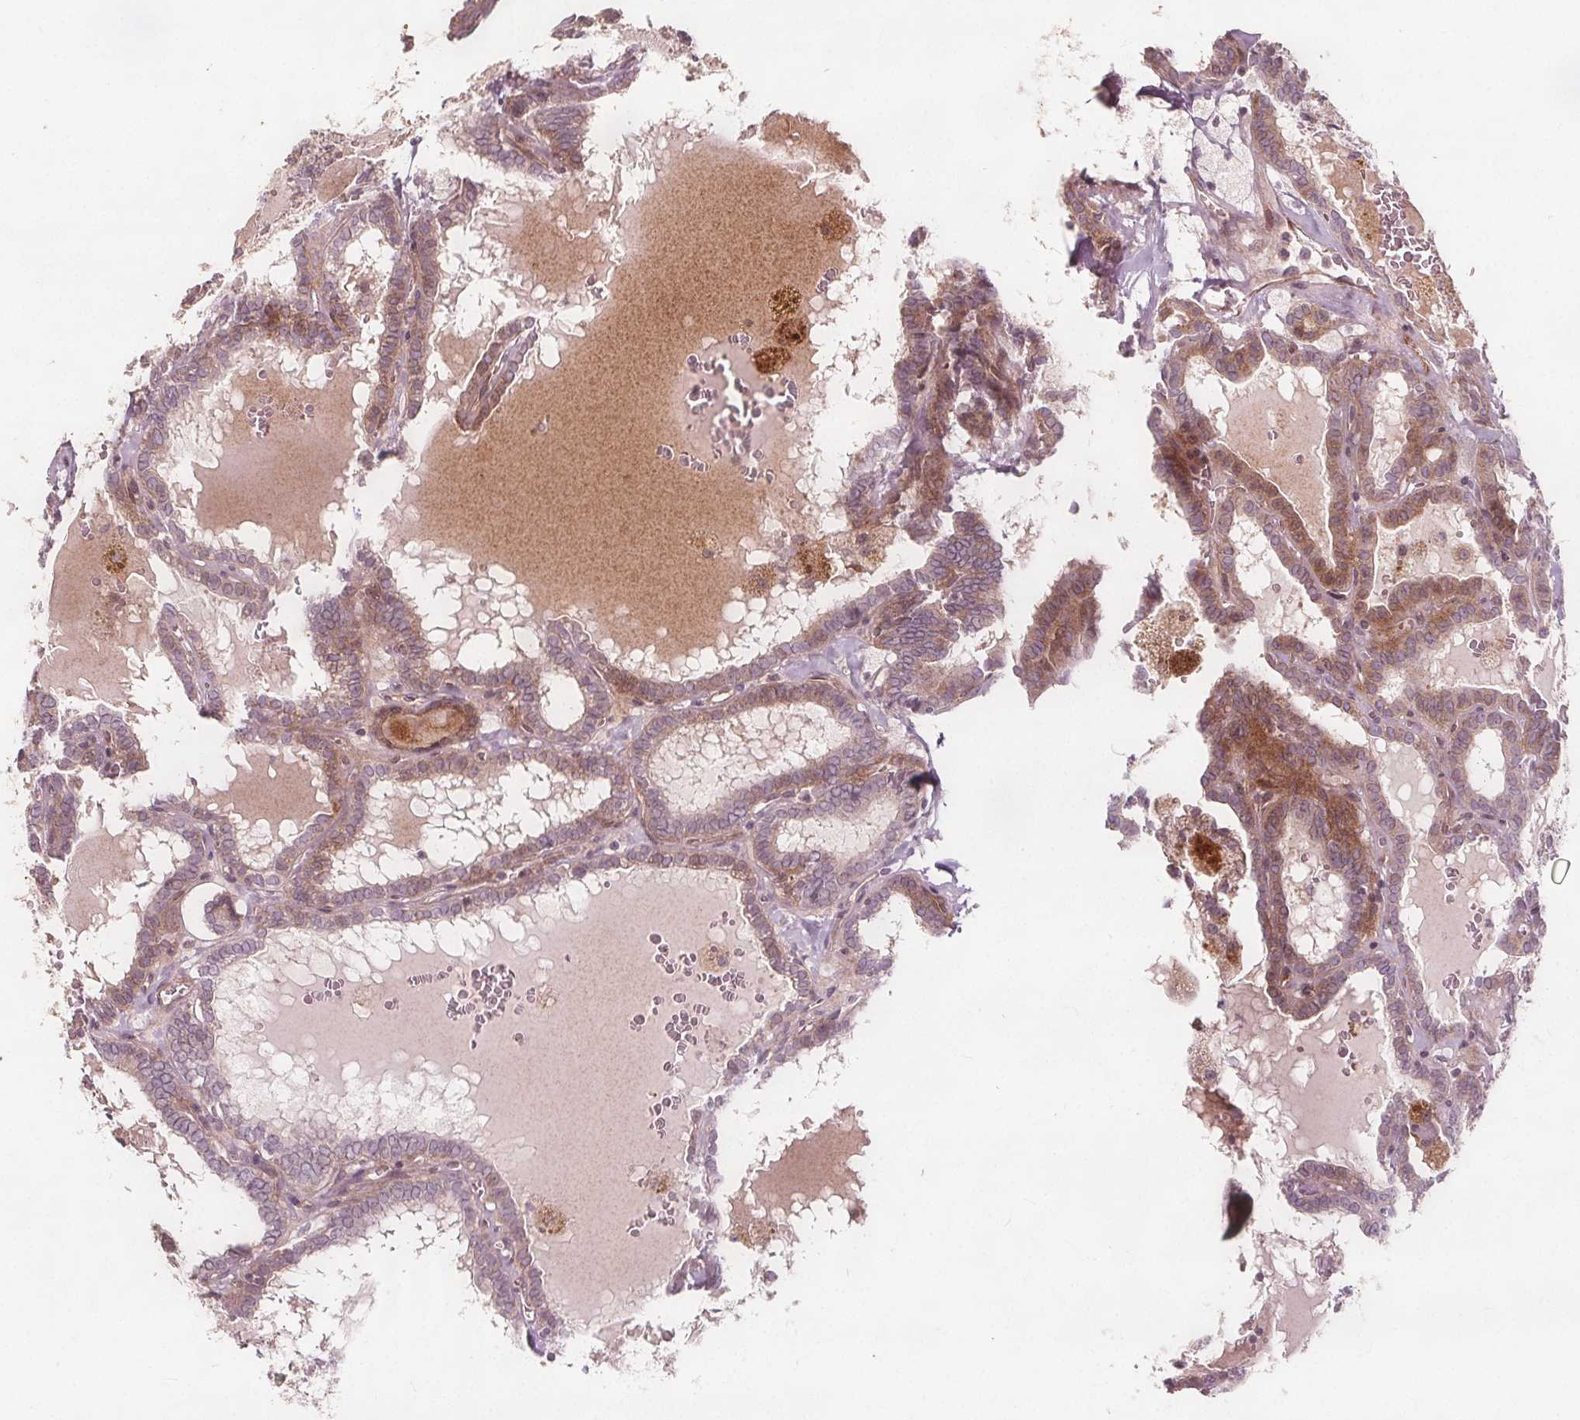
{"staining": {"intensity": "weak", "quantity": "25%-75%", "location": "cytoplasmic/membranous"}, "tissue": "thyroid cancer", "cell_type": "Tumor cells", "image_type": "cancer", "snomed": [{"axis": "morphology", "description": "Papillary adenocarcinoma, NOS"}, {"axis": "topography", "description": "Thyroid gland"}], "caption": "Immunohistochemistry histopathology image of human thyroid papillary adenocarcinoma stained for a protein (brown), which demonstrates low levels of weak cytoplasmic/membranous positivity in about 25%-75% of tumor cells.", "gene": "PTPRT", "patient": {"sex": "female", "age": 39}}